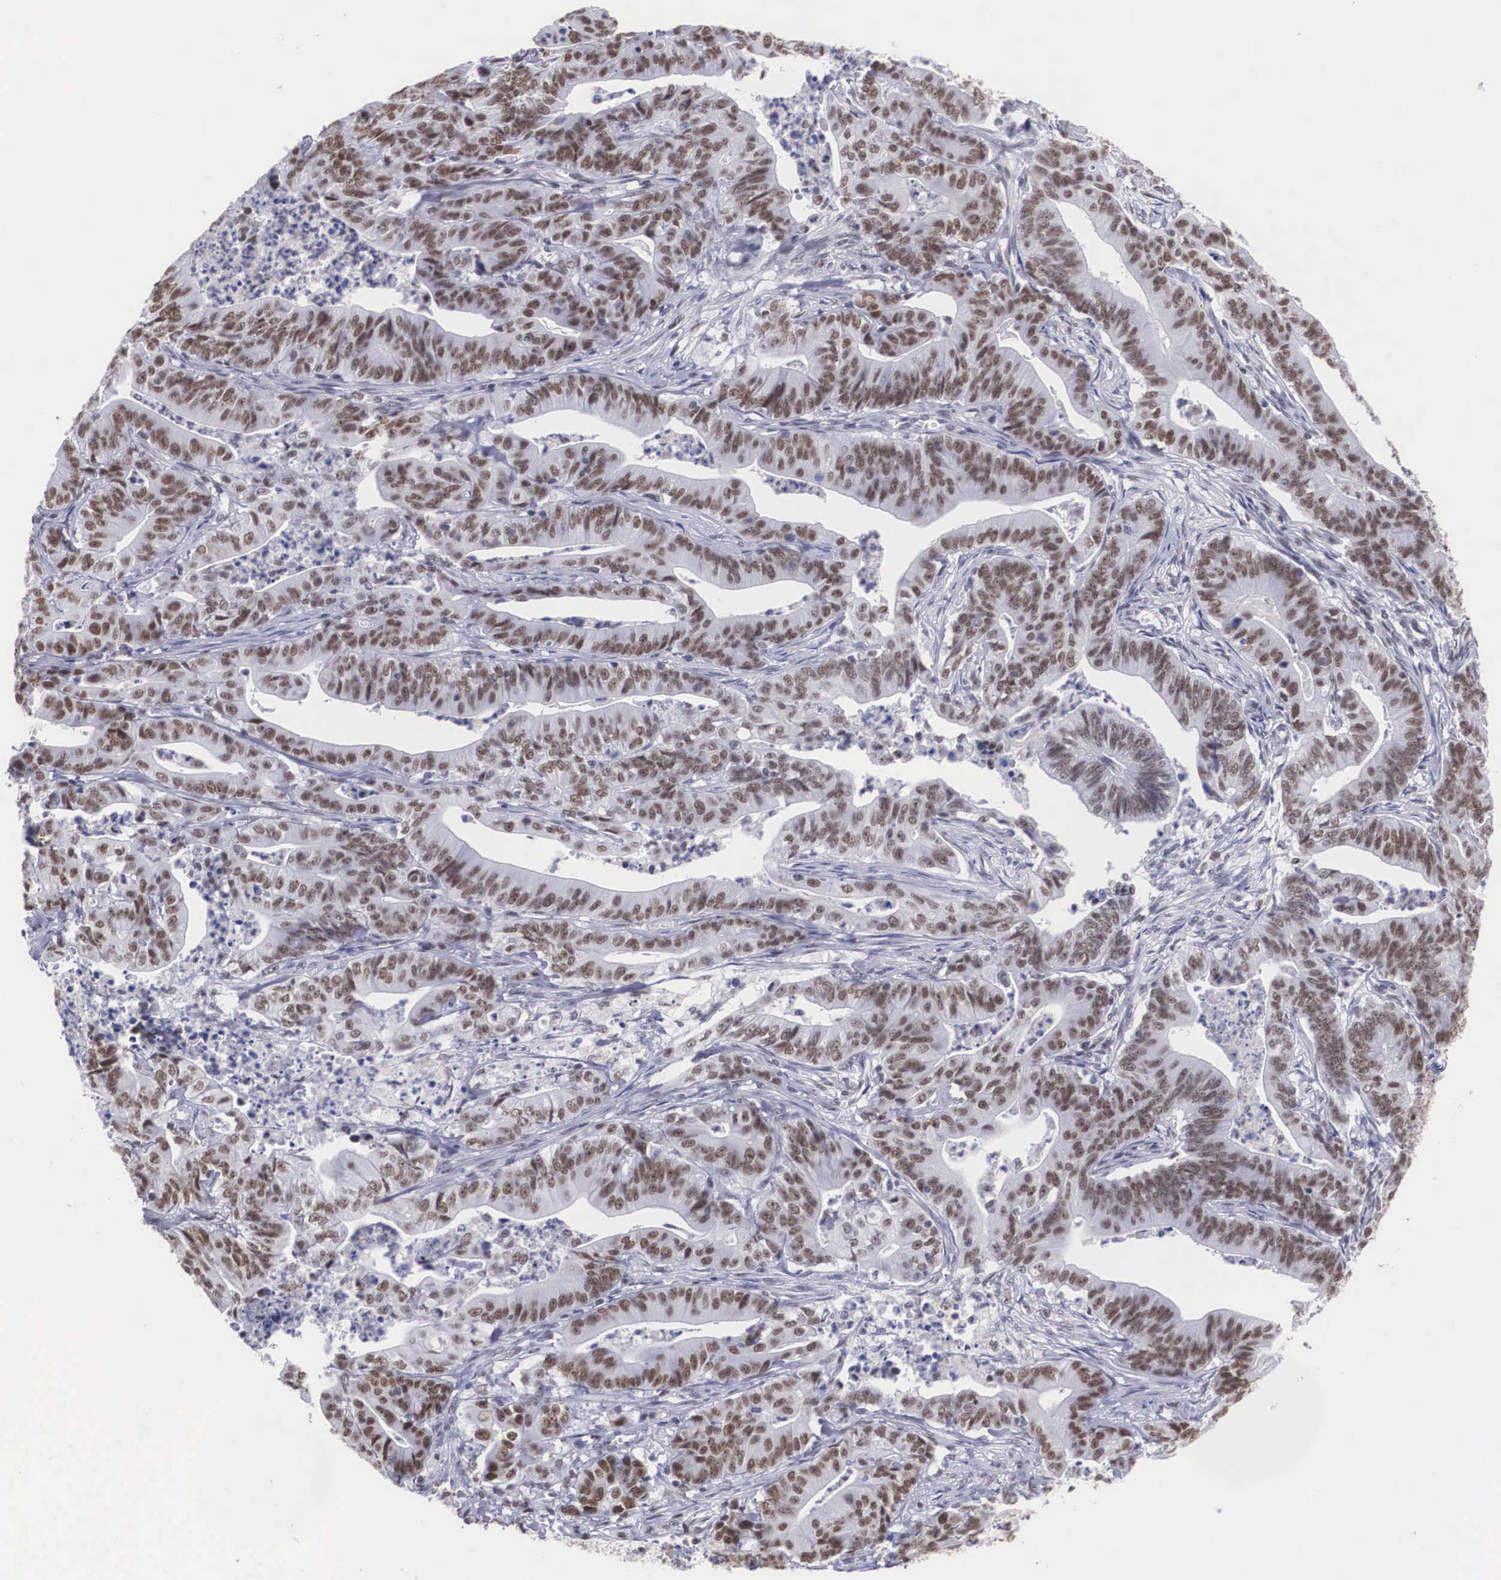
{"staining": {"intensity": "moderate", "quantity": ">75%", "location": "nuclear"}, "tissue": "stomach cancer", "cell_type": "Tumor cells", "image_type": "cancer", "snomed": [{"axis": "morphology", "description": "Adenocarcinoma, NOS"}, {"axis": "topography", "description": "Stomach, lower"}], "caption": "Tumor cells demonstrate medium levels of moderate nuclear staining in approximately >75% of cells in human stomach cancer (adenocarcinoma).", "gene": "CSTF2", "patient": {"sex": "female", "age": 86}}